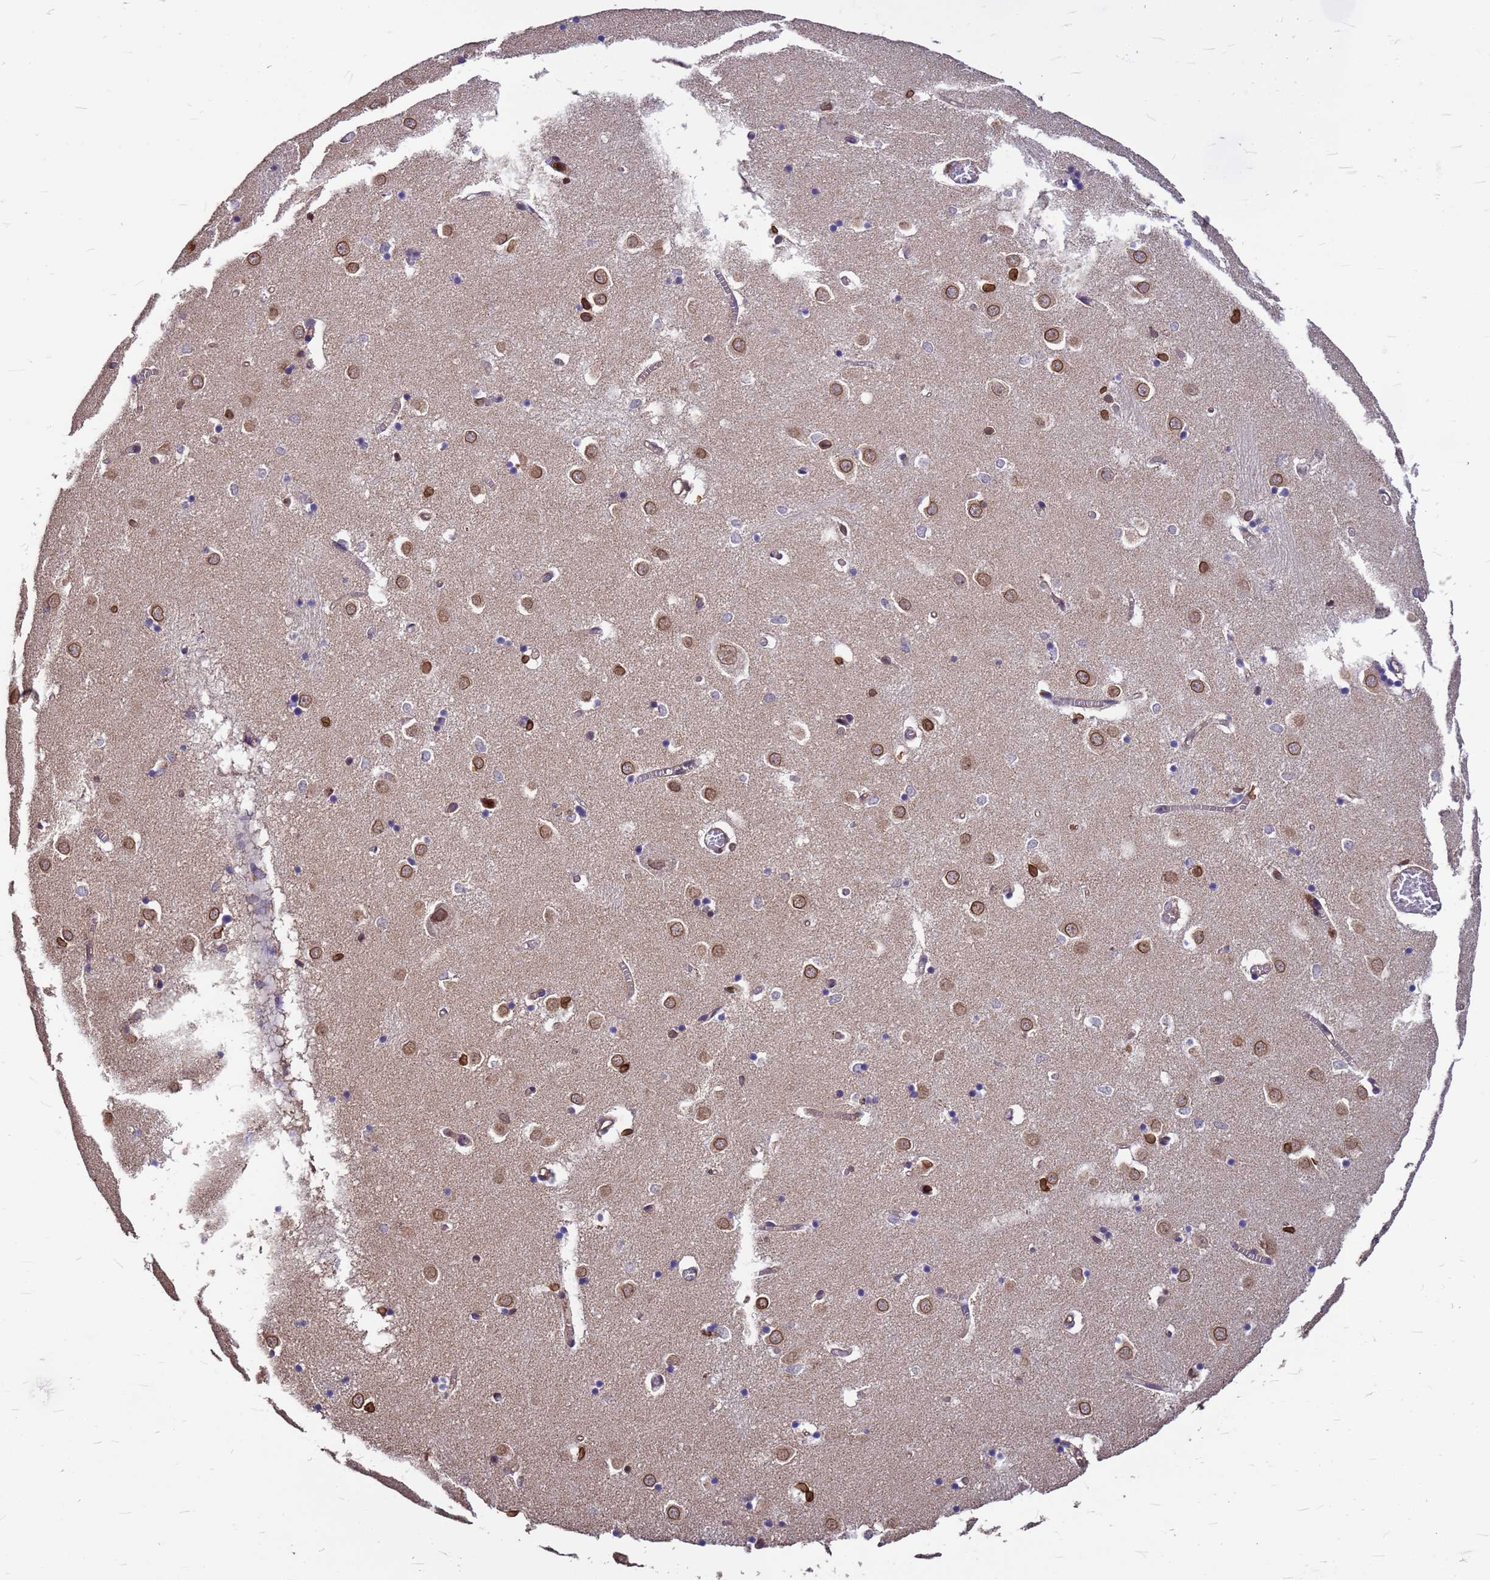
{"staining": {"intensity": "moderate", "quantity": "<25%", "location": "nuclear"}, "tissue": "caudate", "cell_type": "Glial cells", "image_type": "normal", "snomed": [{"axis": "morphology", "description": "Normal tissue, NOS"}, {"axis": "topography", "description": "Lateral ventricle wall"}], "caption": "This histopathology image reveals immunohistochemistry staining of benign caudate, with low moderate nuclear expression in about <25% of glial cells.", "gene": "C1orf35", "patient": {"sex": "male", "age": 70}}